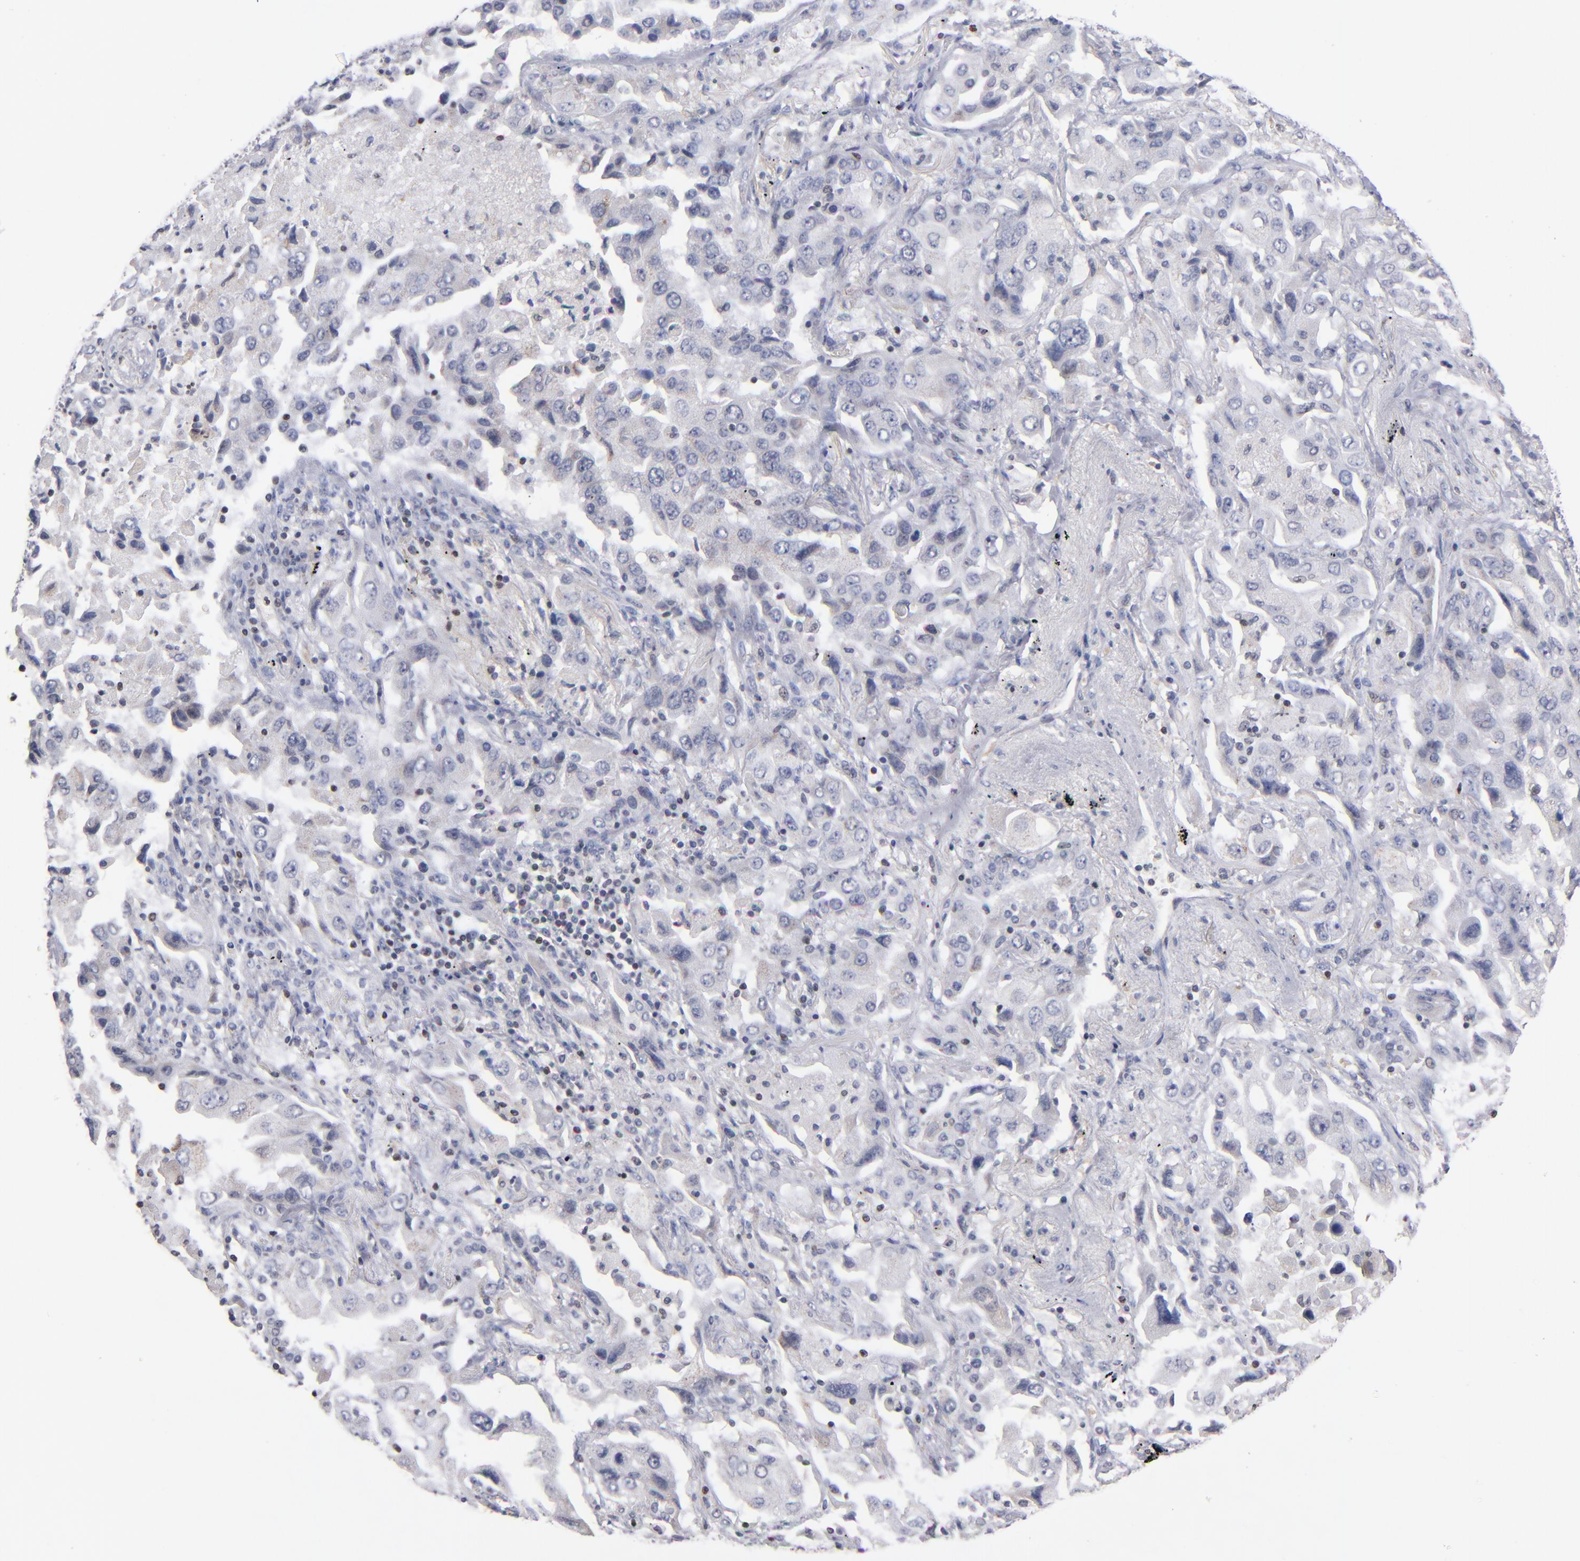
{"staining": {"intensity": "weak", "quantity": "<25%", "location": "cytoplasmic/membranous"}, "tissue": "lung cancer", "cell_type": "Tumor cells", "image_type": "cancer", "snomed": [{"axis": "morphology", "description": "Adenocarcinoma, NOS"}, {"axis": "topography", "description": "Lung"}], "caption": "An image of human lung adenocarcinoma is negative for staining in tumor cells.", "gene": "ODF2", "patient": {"sex": "female", "age": 65}}